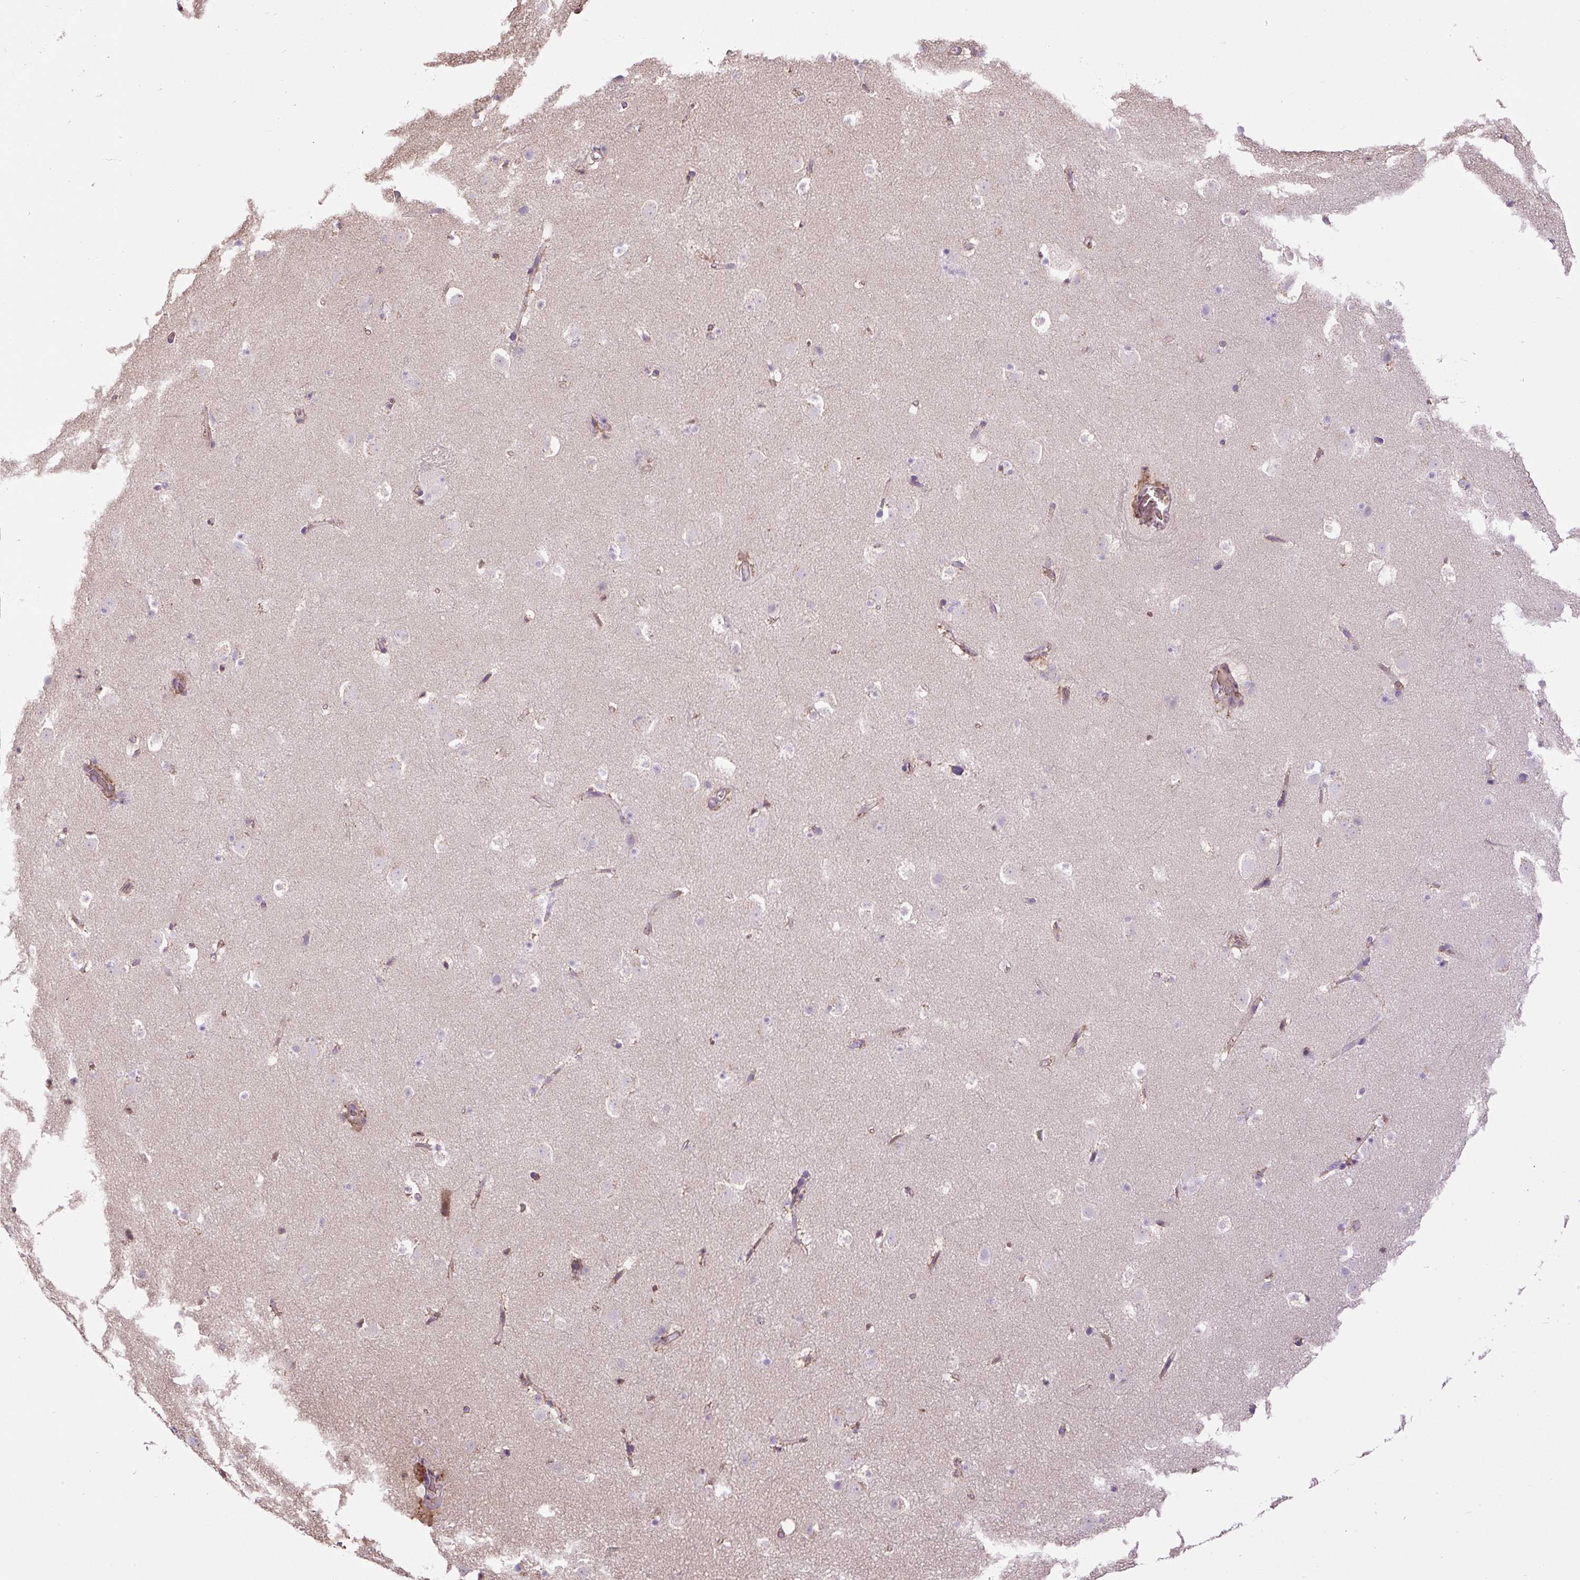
{"staining": {"intensity": "negative", "quantity": "none", "location": "none"}, "tissue": "caudate", "cell_type": "Glial cells", "image_type": "normal", "snomed": [{"axis": "morphology", "description": "Normal tissue, NOS"}, {"axis": "topography", "description": "Lateral ventricle wall"}], "caption": "Immunohistochemical staining of normal caudate displays no significant staining in glial cells. Nuclei are stained in blue.", "gene": "CXCL13", "patient": {"sex": "male", "age": 37}}